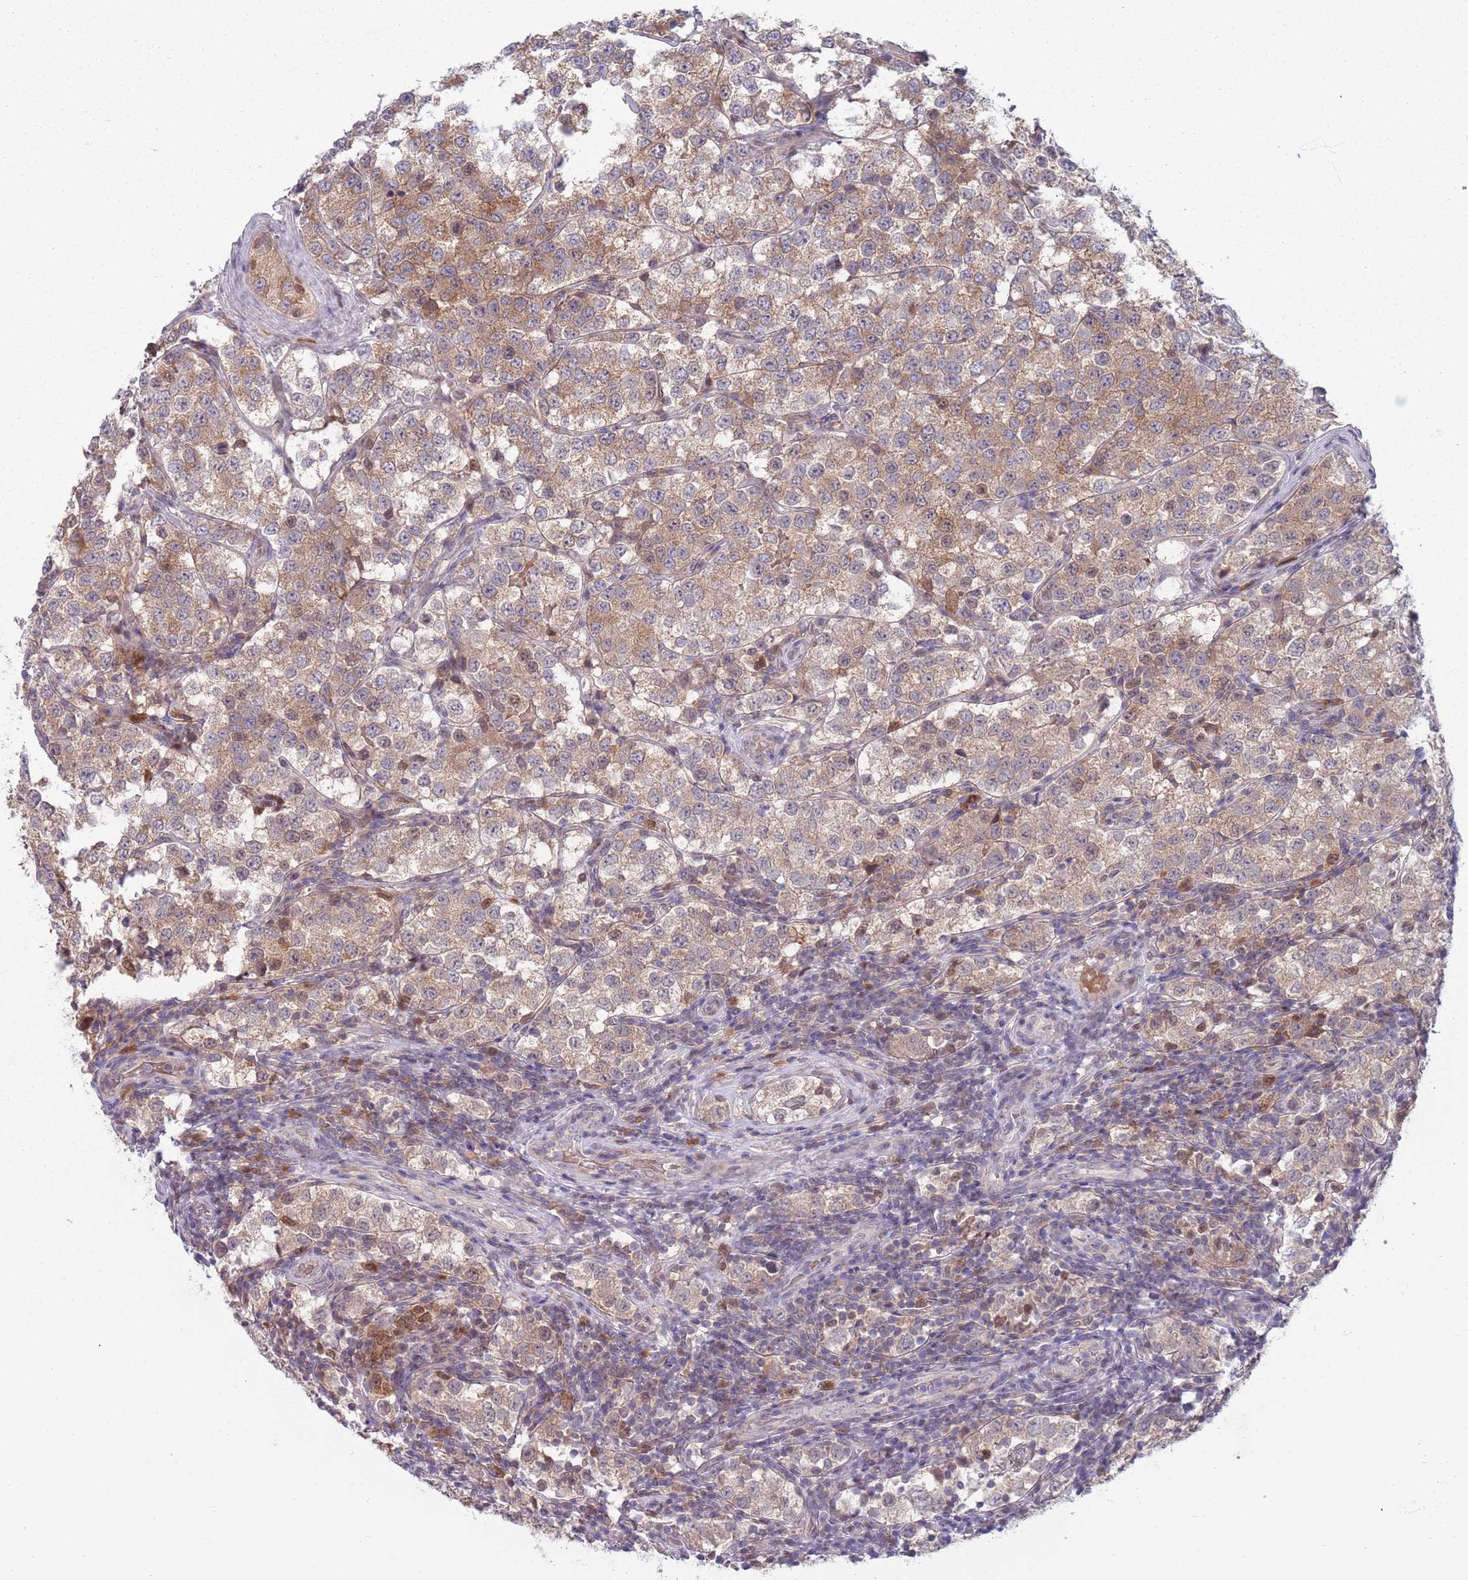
{"staining": {"intensity": "moderate", "quantity": ">75%", "location": "cytoplasmic/membranous"}, "tissue": "testis cancer", "cell_type": "Tumor cells", "image_type": "cancer", "snomed": [{"axis": "morphology", "description": "Seminoma, NOS"}, {"axis": "topography", "description": "Testis"}], "caption": "Protein staining by immunohistochemistry (IHC) exhibits moderate cytoplasmic/membranous staining in about >75% of tumor cells in testis cancer (seminoma).", "gene": "CLNS1A", "patient": {"sex": "male", "age": 34}}